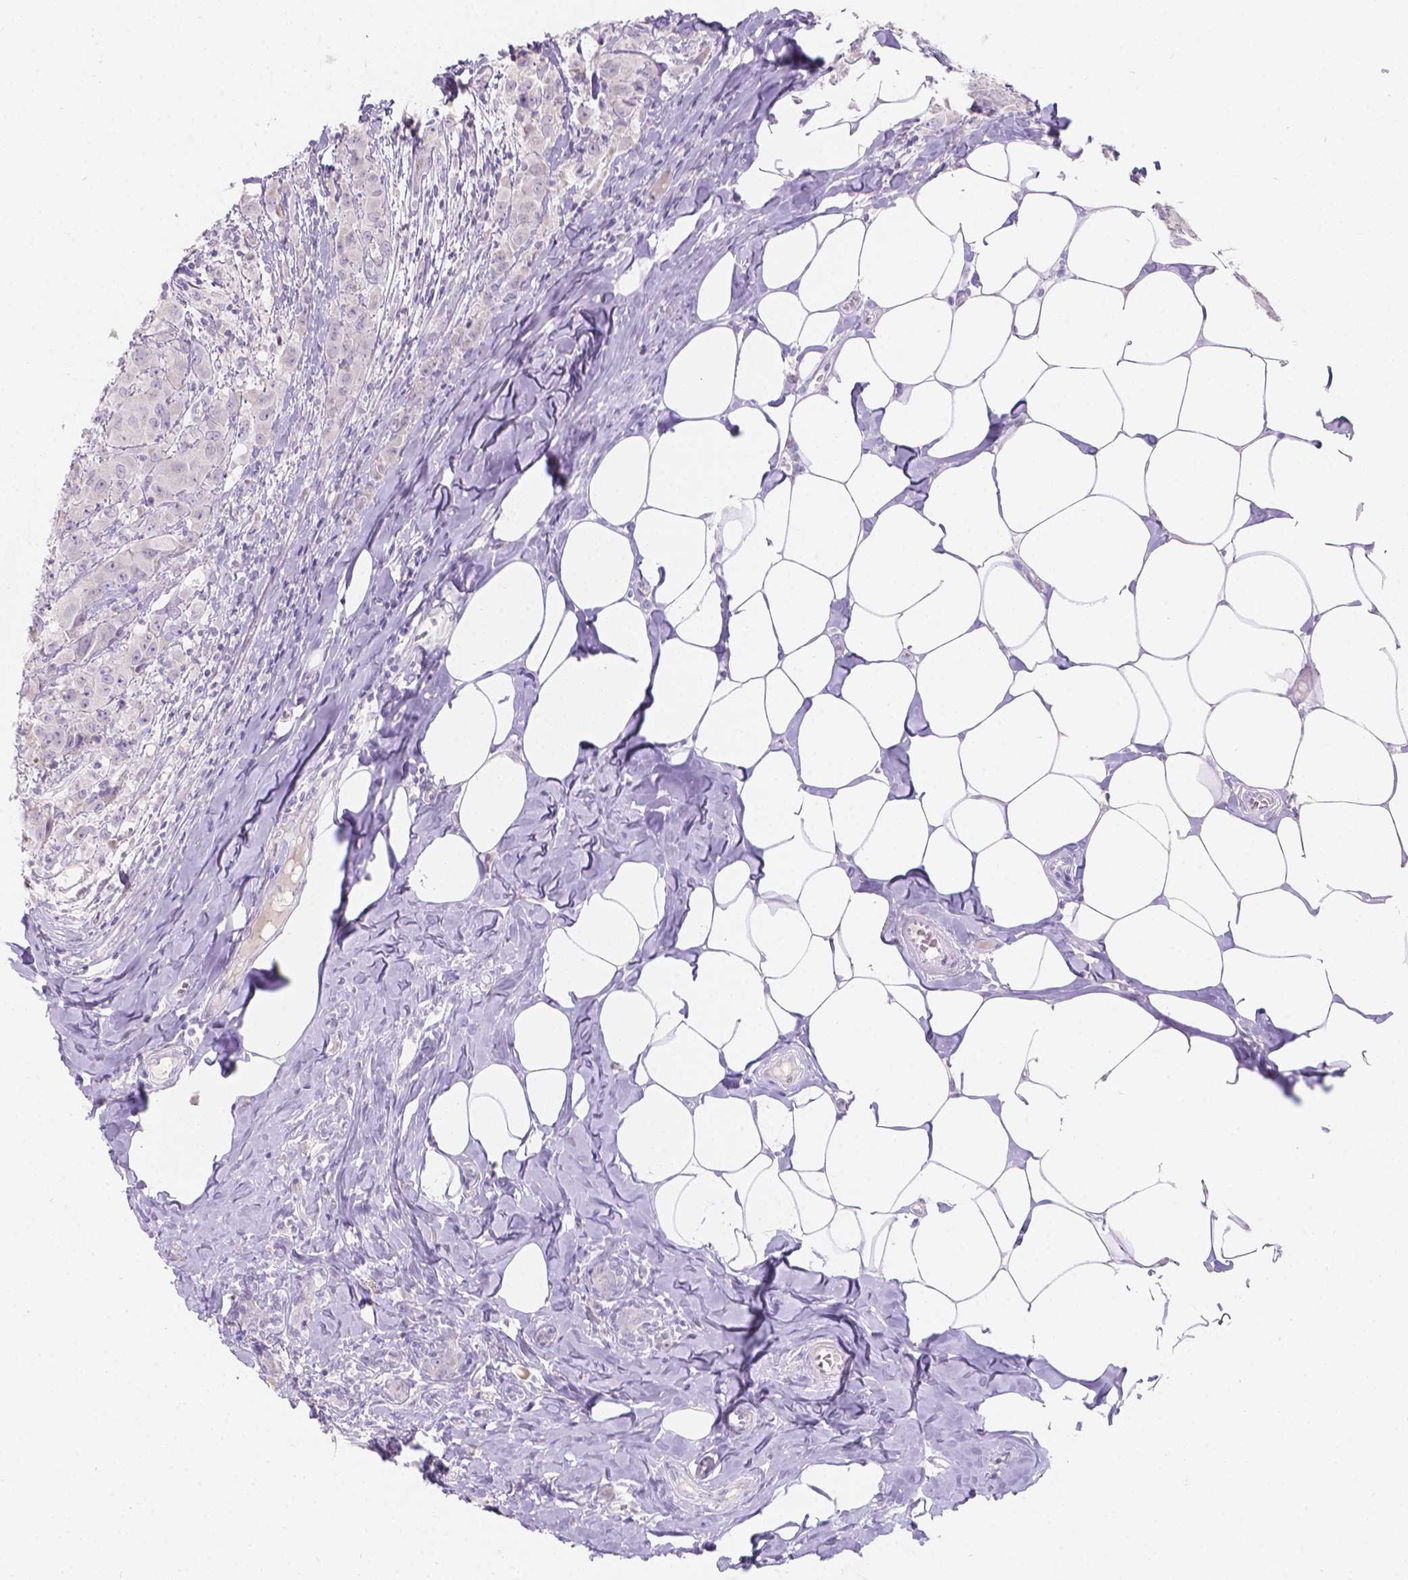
{"staining": {"intensity": "negative", "quantity": "none", "location": "none"}, "tissue": "breast cancer", "cell_type": "Tumor cells", "image_type": "cancer", "snomed": [{"axis": "morphology", "description": "Normal tissue, NOS"}, {"axis": "morphology", "description": "Duct carcinoma"}, {"axis": "topography", "description": "Breast"}], "caption": "Immunohistochemistry photomicrograph of human infiltrating ductal carcinoma (breast) stained for a protein (brown), which shows no expression in tumor cells.", "gene": "HTN3", "patient": {"sex": "female", "age": 43}}